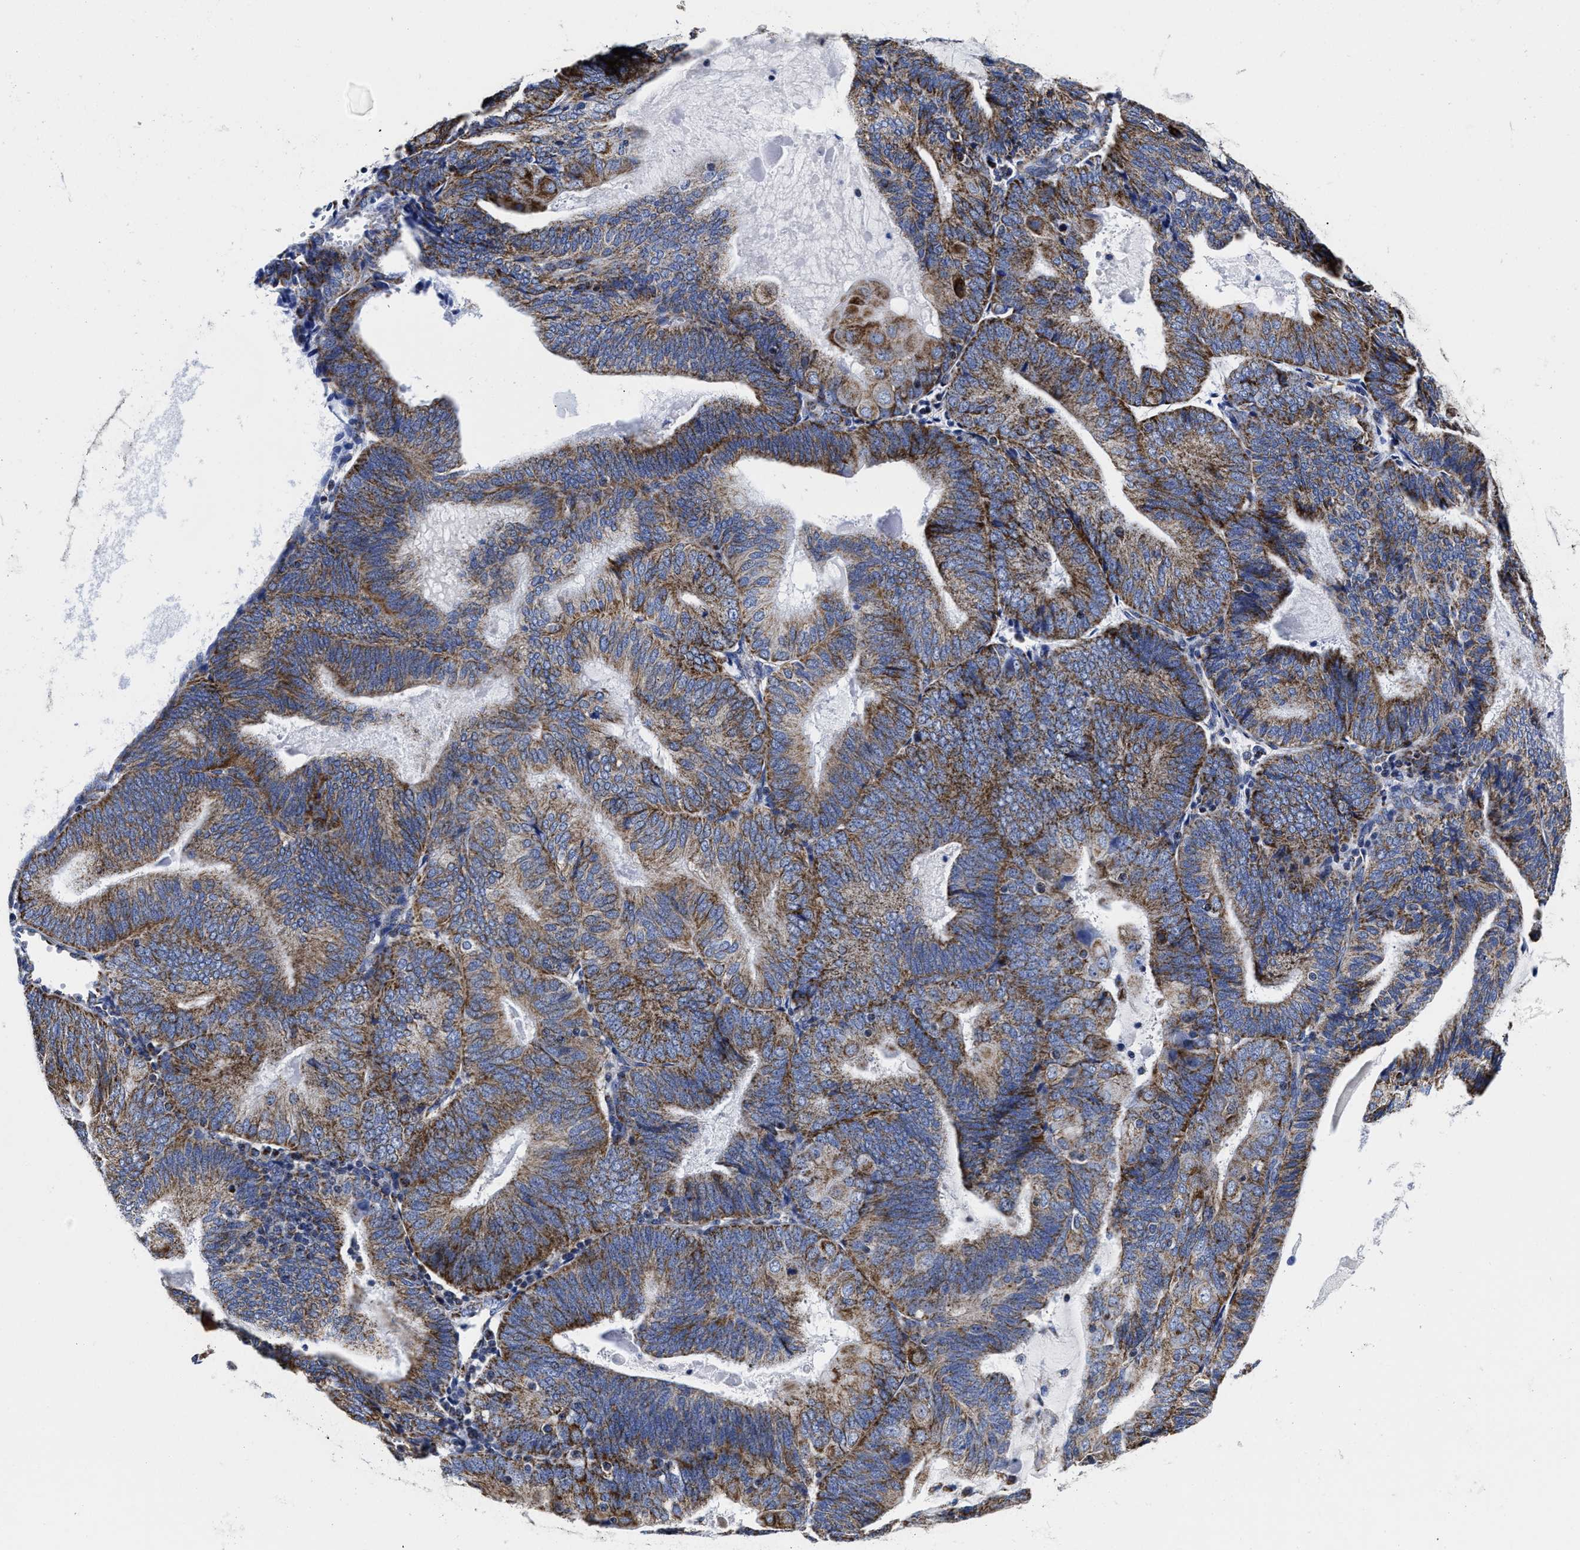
{"staining": {"intensity": "moderate", "quantity": ">75%", "location": "cytoplasmic/membranous"}, "tissue": "endometrial cancer", "cell_type": "Tumor cells", "image_type": "cancer", "snomed": [{"axis": "morphology", "description": "Adenocarcinoma, NOS"}, {"axis": "topography", "description": "Endometrium"}], "caption": "Human endometrial cancer stained with a brown dye reveals moderate cytoplasmic/membranous positive positivity in approximately >75% of tumor cells.", "gene": "HINT2", "patient": {"sex": "female", "age": 81}}